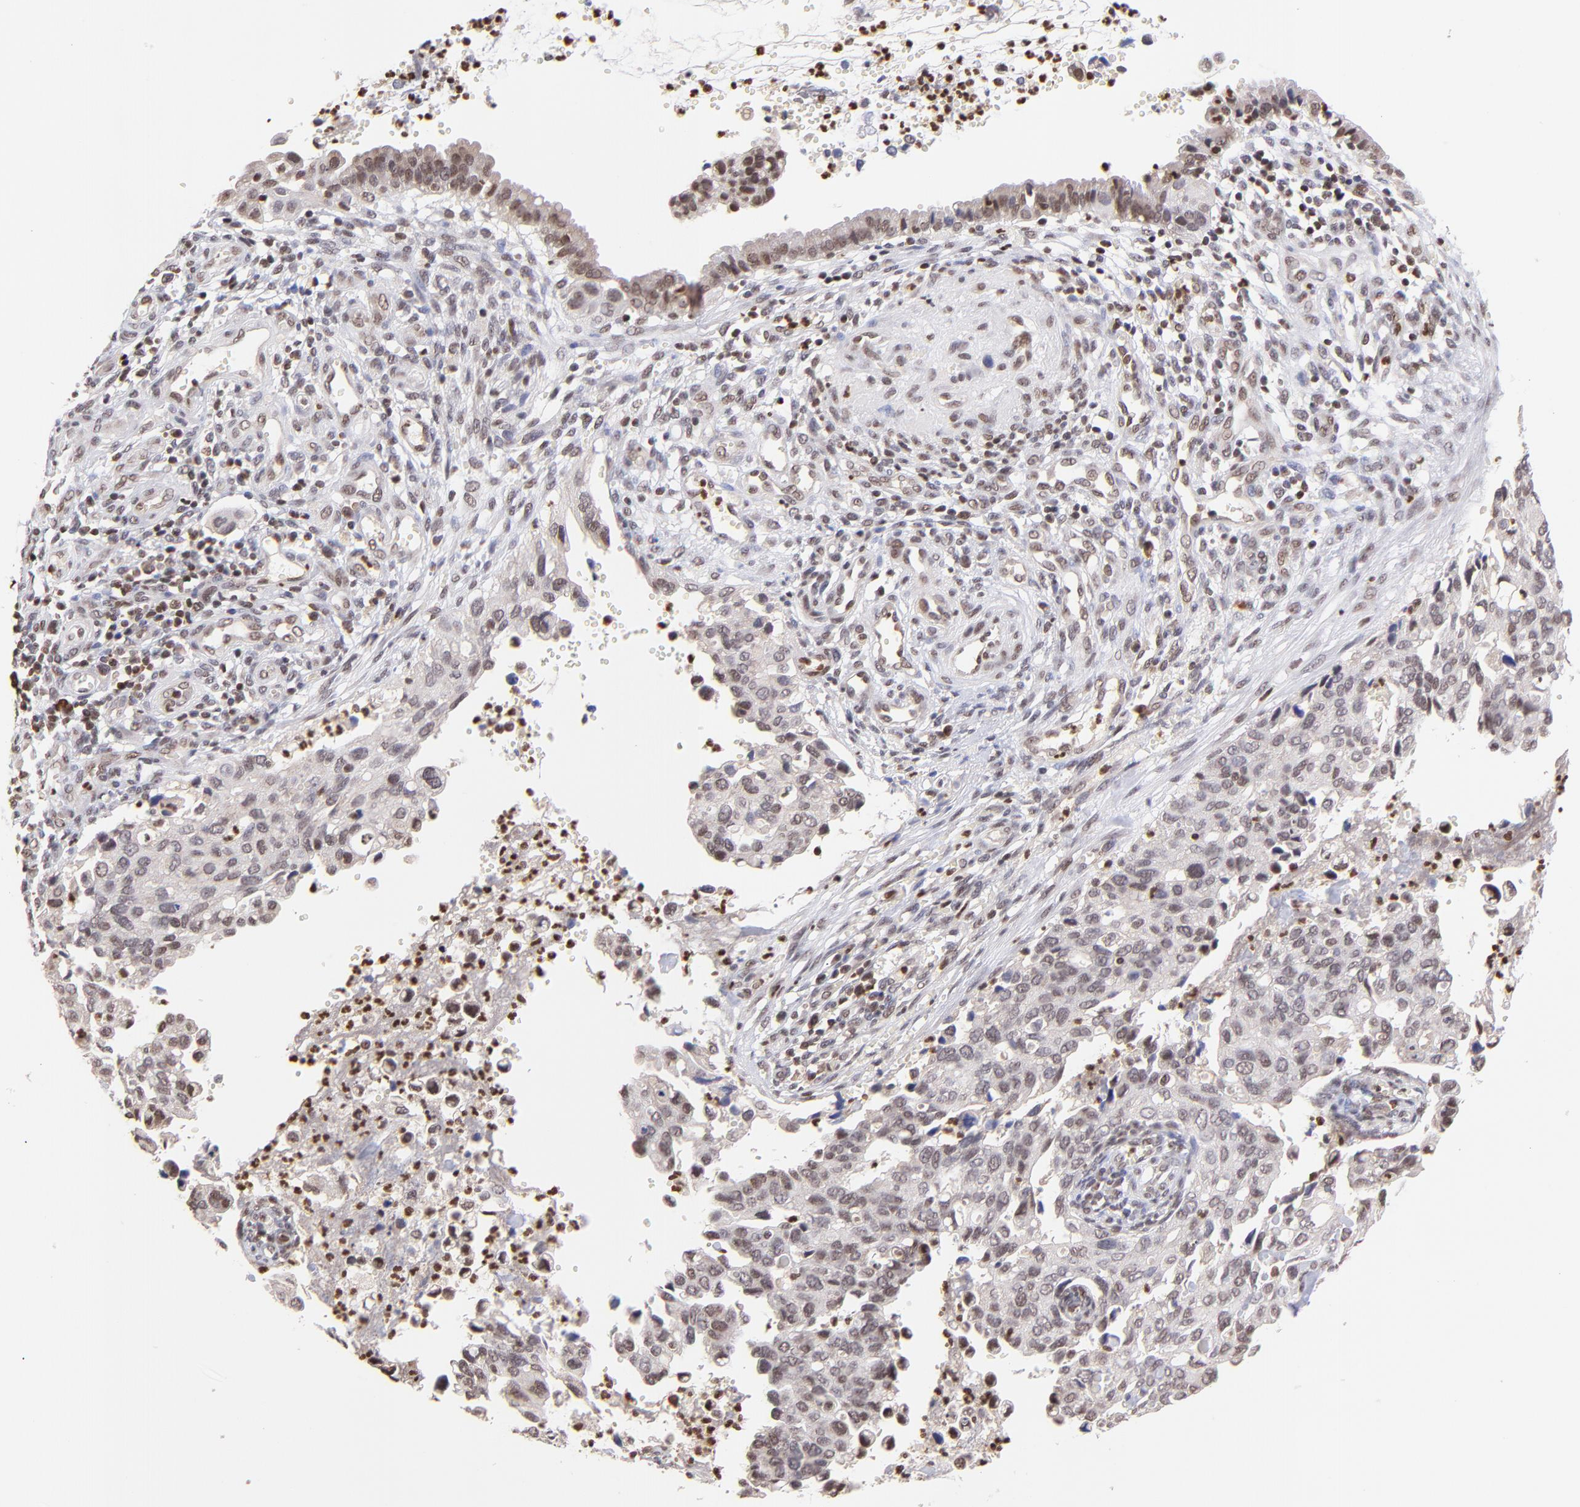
{"staining": {"intensity": "moderate", "quantity": ">75%", "location": "cytoplasmic/membranous,nuclear"}, "tissue": "cervical cancer", "cell_type": "Tumor cells", "image_type": "cancer", "snomed": [{"axis": "morphology", "description": "Normal tissue, NOS"}, {"axis": "morphology", "description": "Squamous cell carcinoma, NOS"}, {"axis": "topography", "description": "Cervix"}], "caption": "A brown stain highlights moderate cytoplasmic/membranous and nuclear positivity of a protein in human cervical squamous cell carcinoma tumor cells.", "gene": "WDR25", "patient": {"sex": "female", "age": 45}}